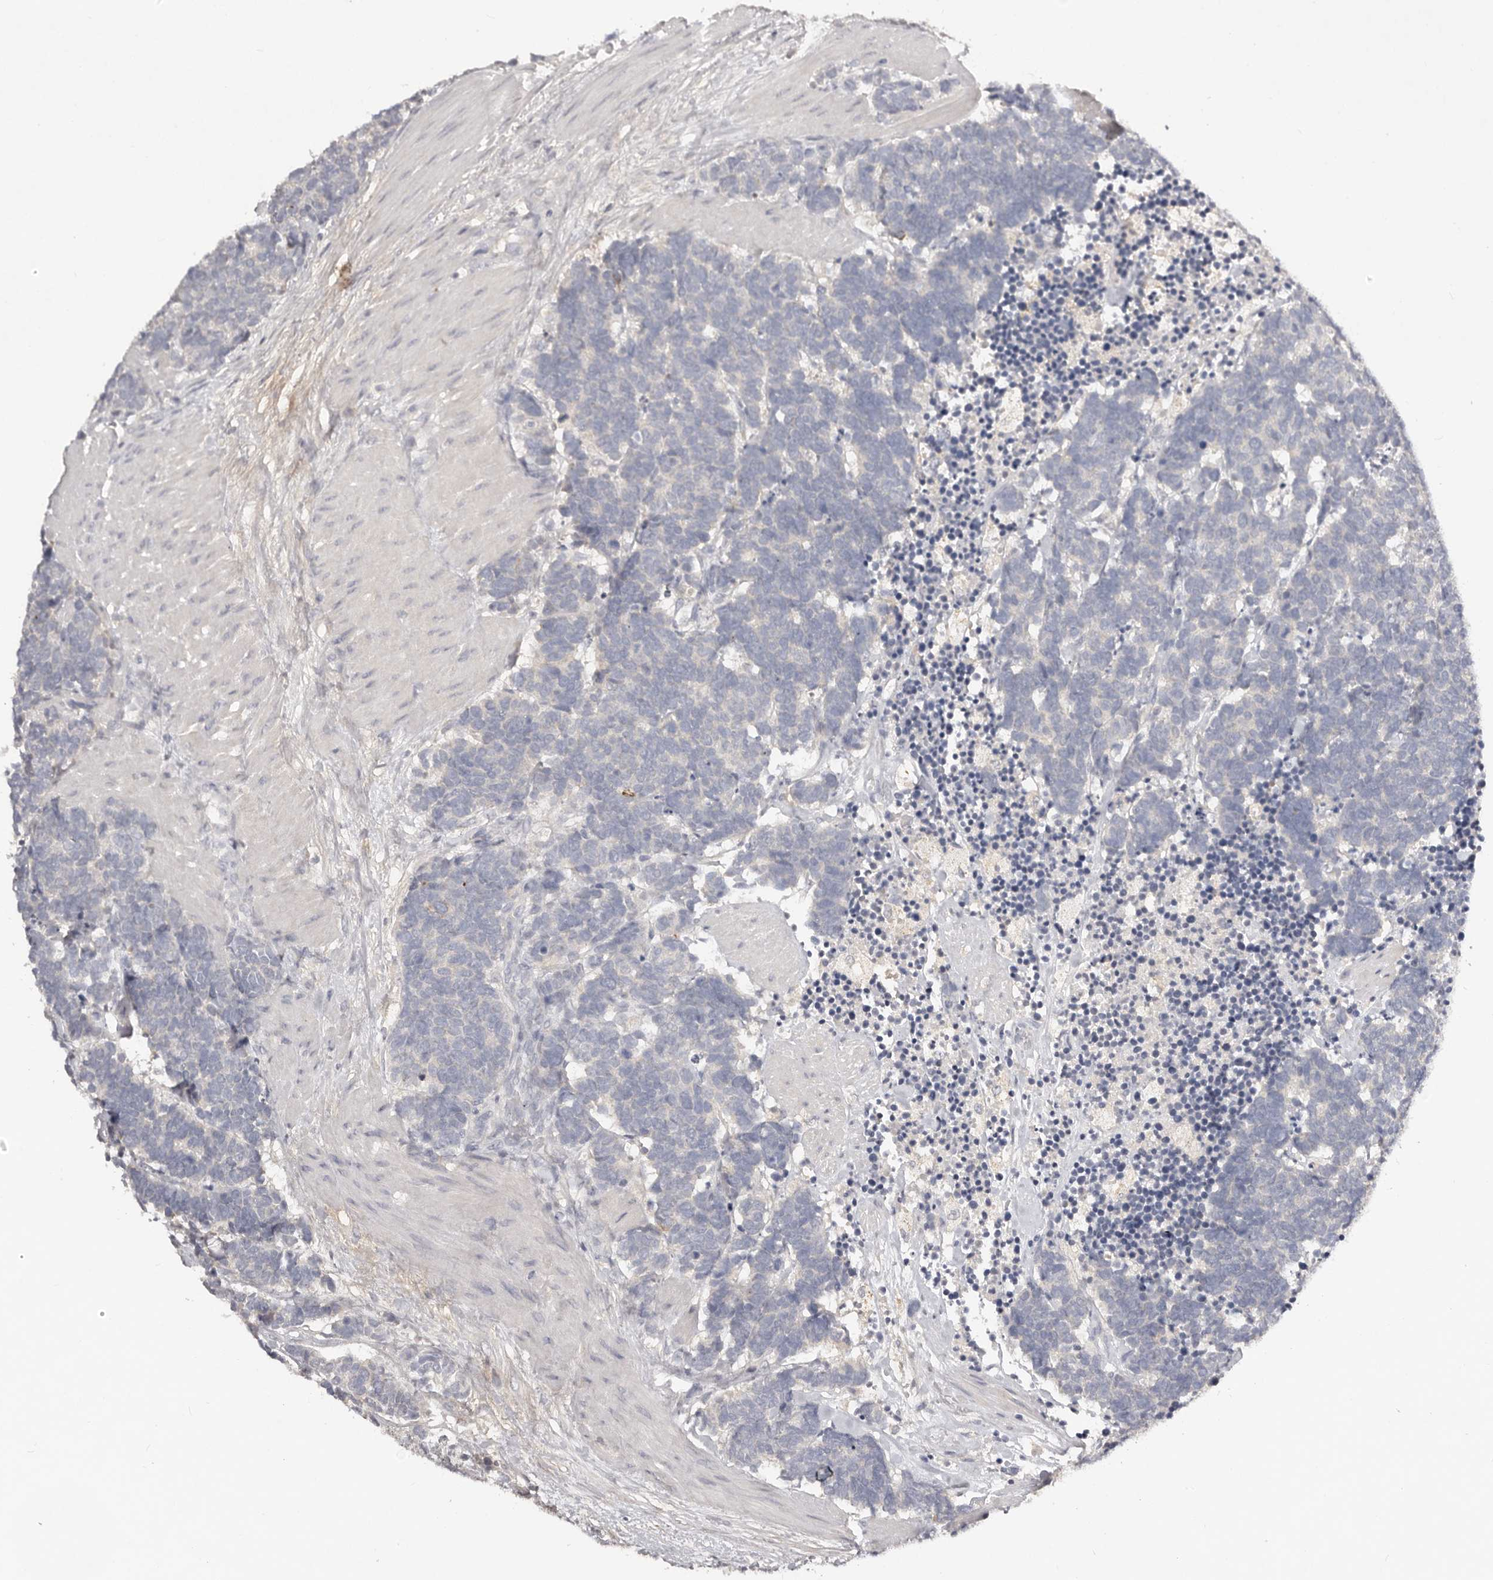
{"staining": {"intensity": "negative", "quantity": "none", "location": "none"}, "tissue": "carcinoid", "cell_type": "Tumor cells", "image_type": "cancer", "snomed": [{"axis": "morphology", "description": "Carcinoma, NOS"}, {"axis": "morphology", "description": "Carcinoid, malignant, NOS"}, {"axis": "topography", "description": "Urinary bladder"}], "caption": "Protein analysis of carcinoid (malignant) shows no significant staining in tumor cells.", "gene": "SCUBE2", "patient": {"sex": "male", "age": 57}}